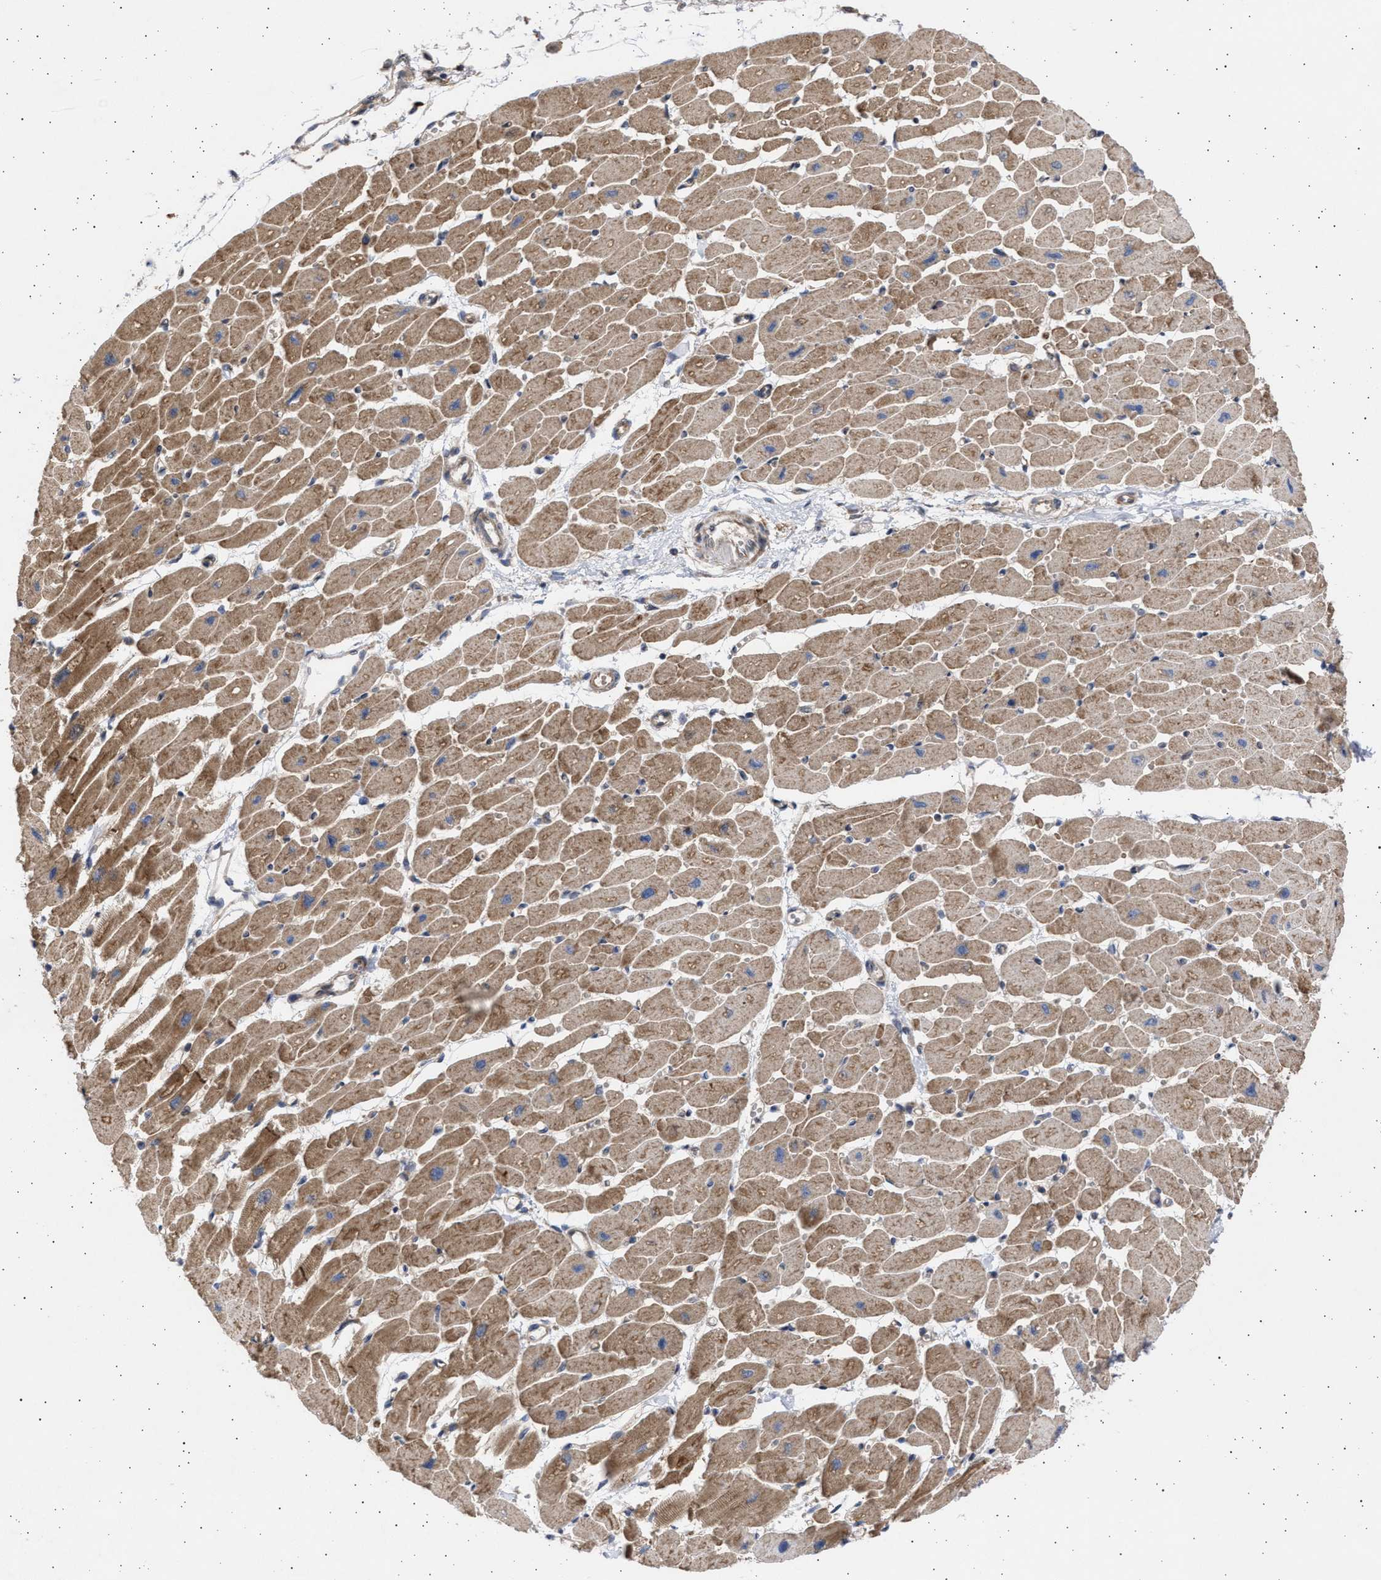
{"staining": {"intensity": "strong", "quantity": ">75%", "location": "cytoplasmic/membranous"}, "tissue": "heart muscle", "cell_type": "Cardiomyocytes", "image_type": "normal", "snomed": [{"axis": "morphology", "description": "Normal tissue, NOS"}, {"axis": "topography", "description": "Heart"}], "caption": "A brown stain highlights strong cytoplasmic/membranous staining of a protein in cardiomyocytes of unremarkable human heart muscle.", "gene": "TTC19", "patient": {"sex": "female", "age": 54}}